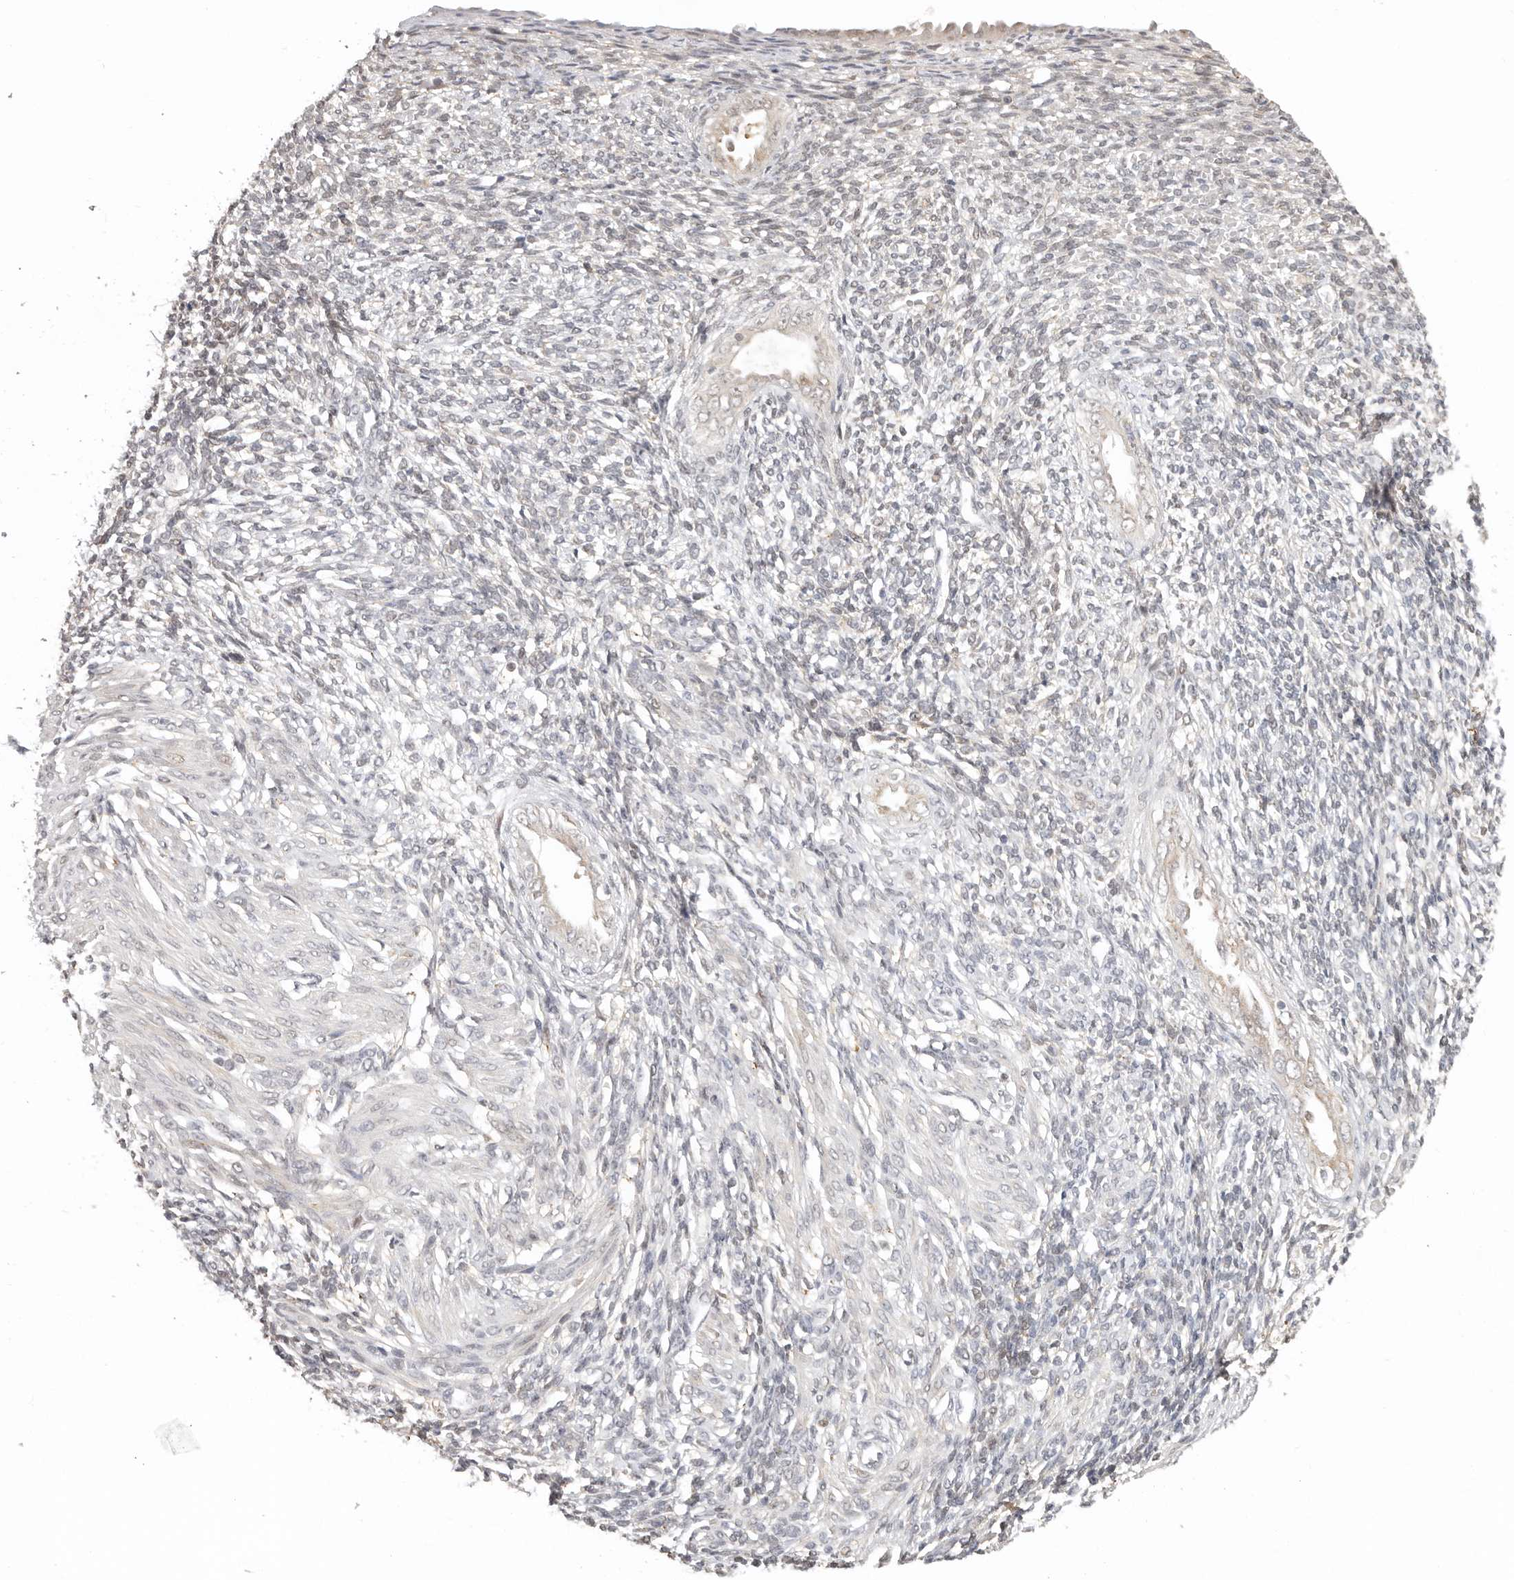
{"staining": {"intensity": "negative", "quantity": "none", "location": "none"}, "tissue": "endometrium", "cell_type": "Cells in endometrial stroma", "image_type": "normal", "snomed": [{"axis": "morphology", "description": "Normal tissue, NOS"}, {"axis": "topography", "description": "Endometrium"}], "caption": "The photomicrograph displays no significant expression in cells in endometrial stroma of endometrium. (Stains: DAB immunohistochemistry (IHC) with hematoxylin counter stain, Microscopy: brightfield microscopy at high magnification).", "gene": "LARP7", "patient": {"sex": "female", "age": 66}}